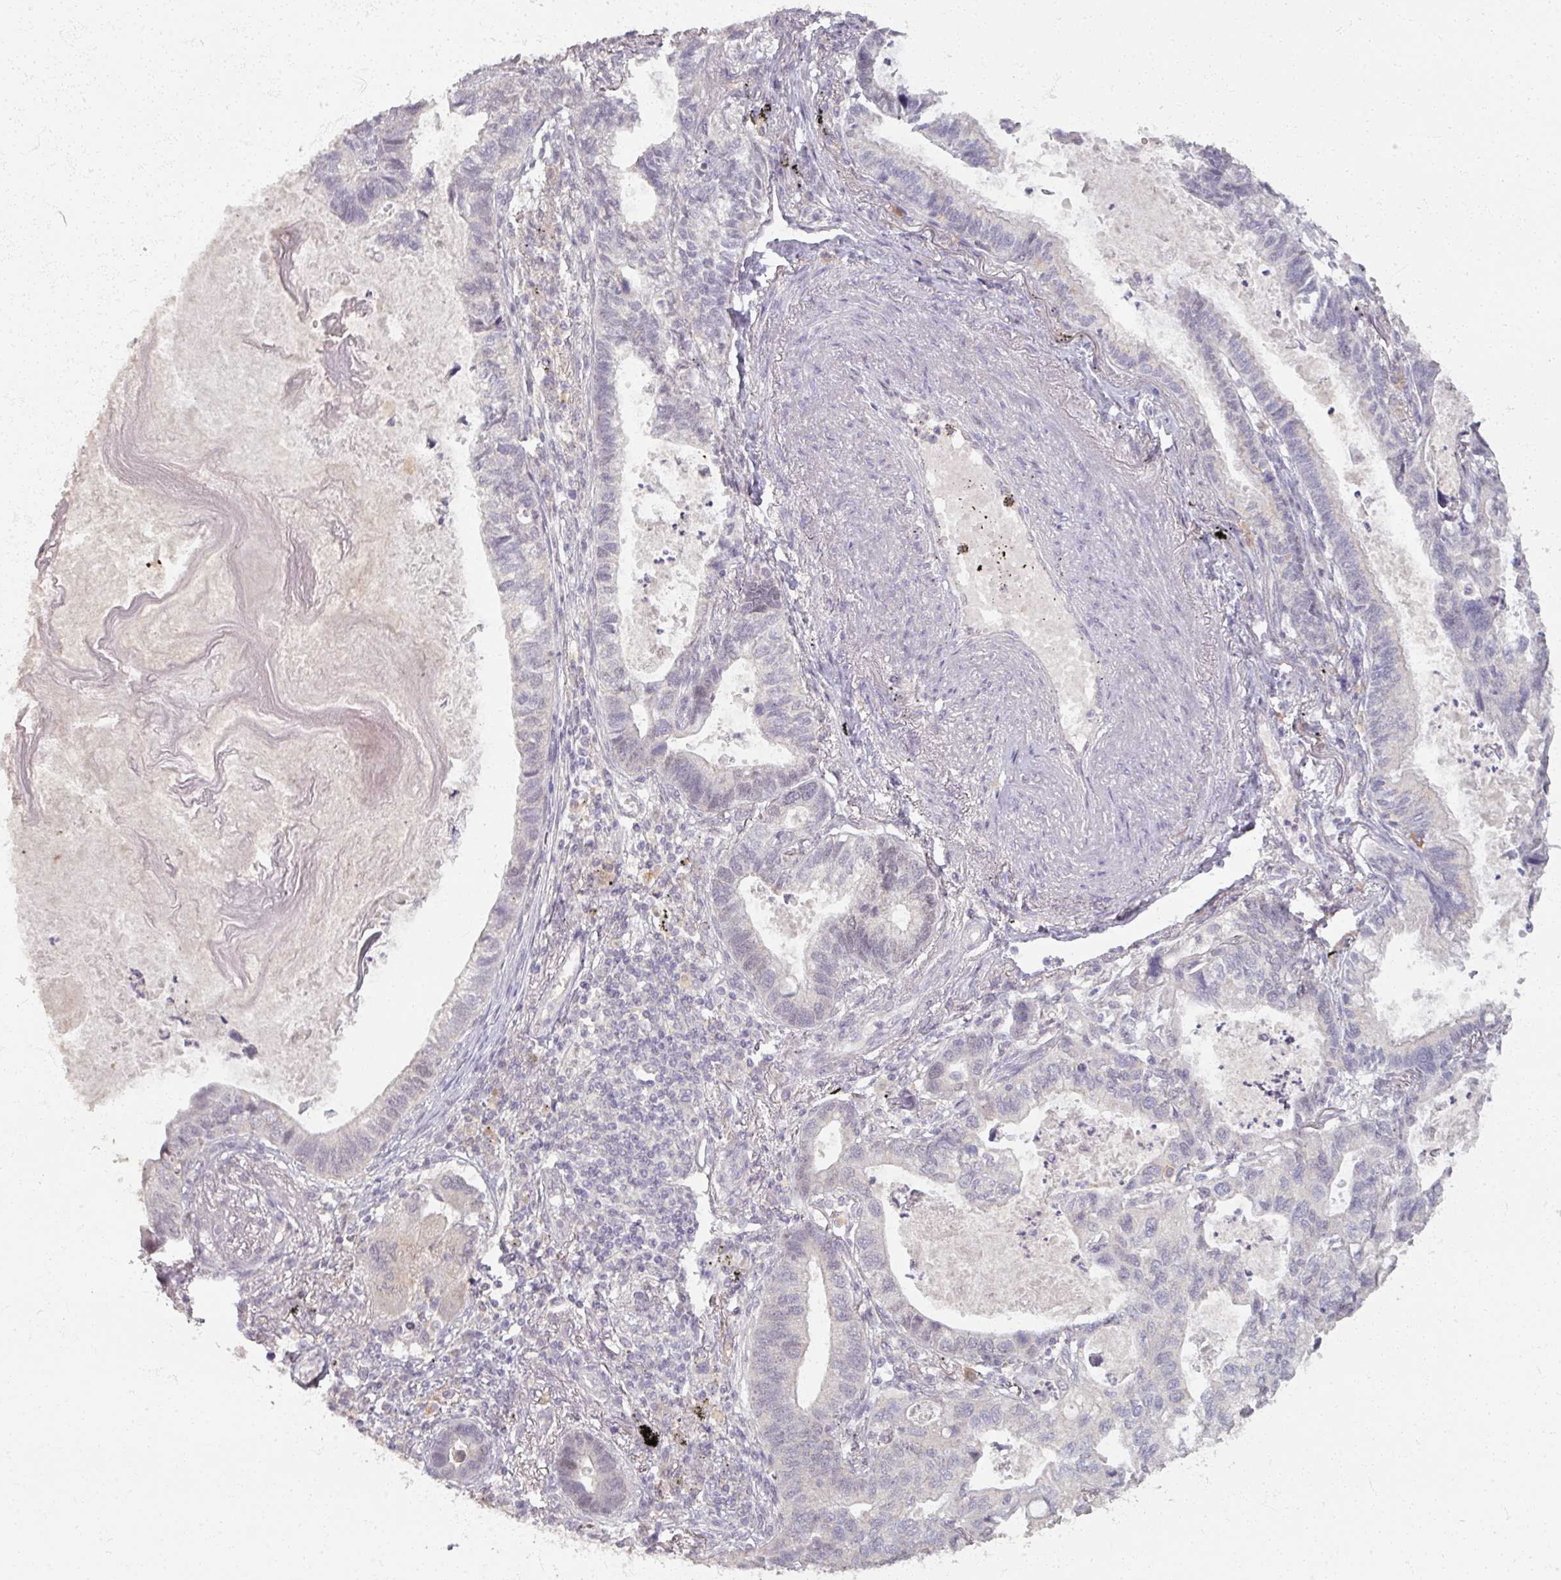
{"staining": {"intensity": "negative", "quantity": "none", "location": "none"}, "tissue": "lung cancer", "cell_type": "Tumor cells", "image_type": "cancer", "snomed": [{"axis": "morphology", "description": "Adenocarcinoma, NOS"}, {"axis": "topography", "description": "Lung"}], "caption": "Immunohistochemical staining of human lung cancer (adenocarcinoma) shows no significant positivity in tumor cells.", "gene": "SOX11", "patient": {"sex": "male", "age": 67}}